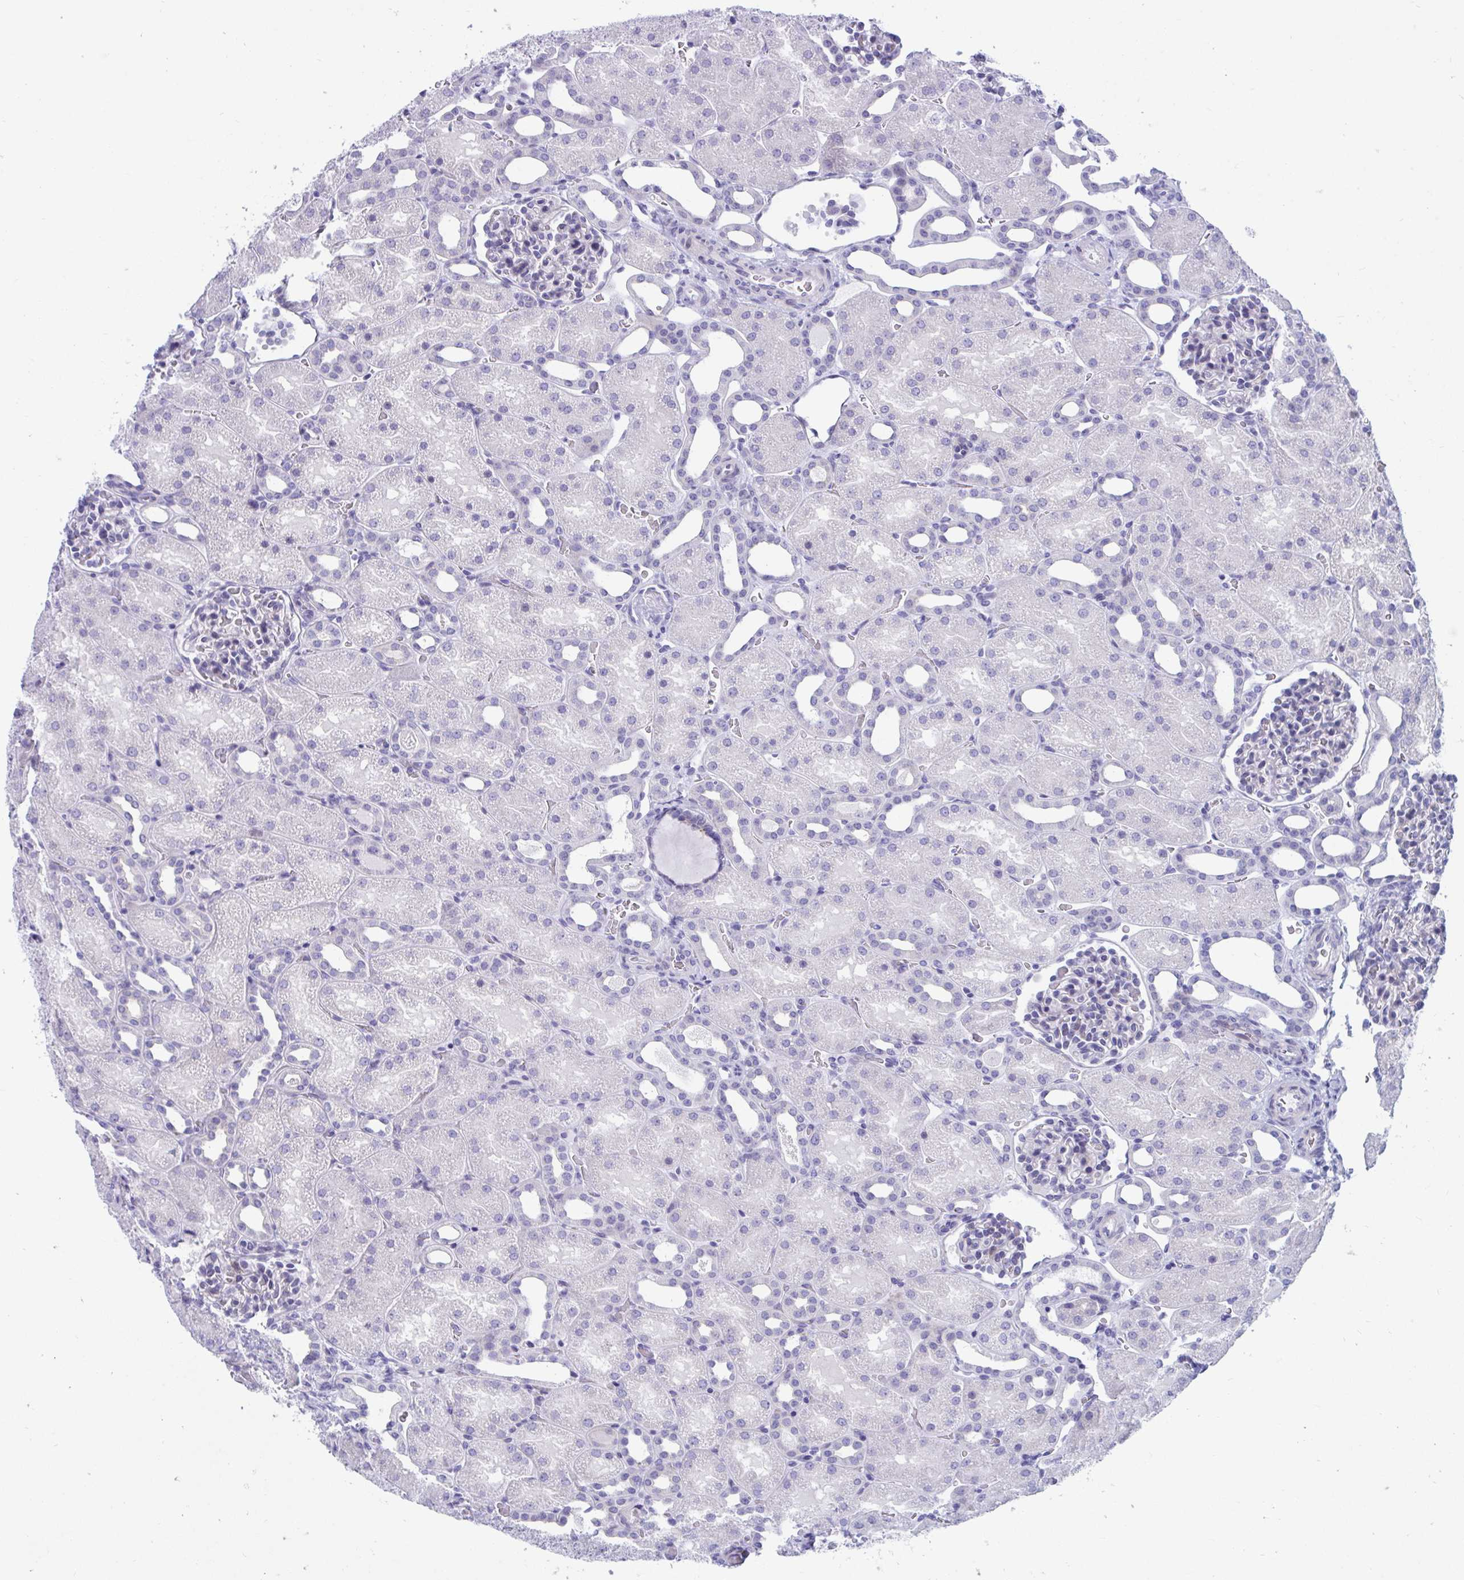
{"staining": {"intensity": "negative", "quantity": "none", "location": "none"}, "tissue": "kidney", "cell_type": "Cells in glomeruli", "image_type": "normal", "snomed": [{"axis": "morphology", "description": "Normal tissue, NOS"}, {"axis": "topography", "description": "Kidney"}], "caption": "A micrograph of kidney stained for a protein demonstrates no brown staining in cells in glomeruli. Nuclei are stained in blue.", "gene": "TTC30A", "patient": {"sex": "male", "age": 2}}